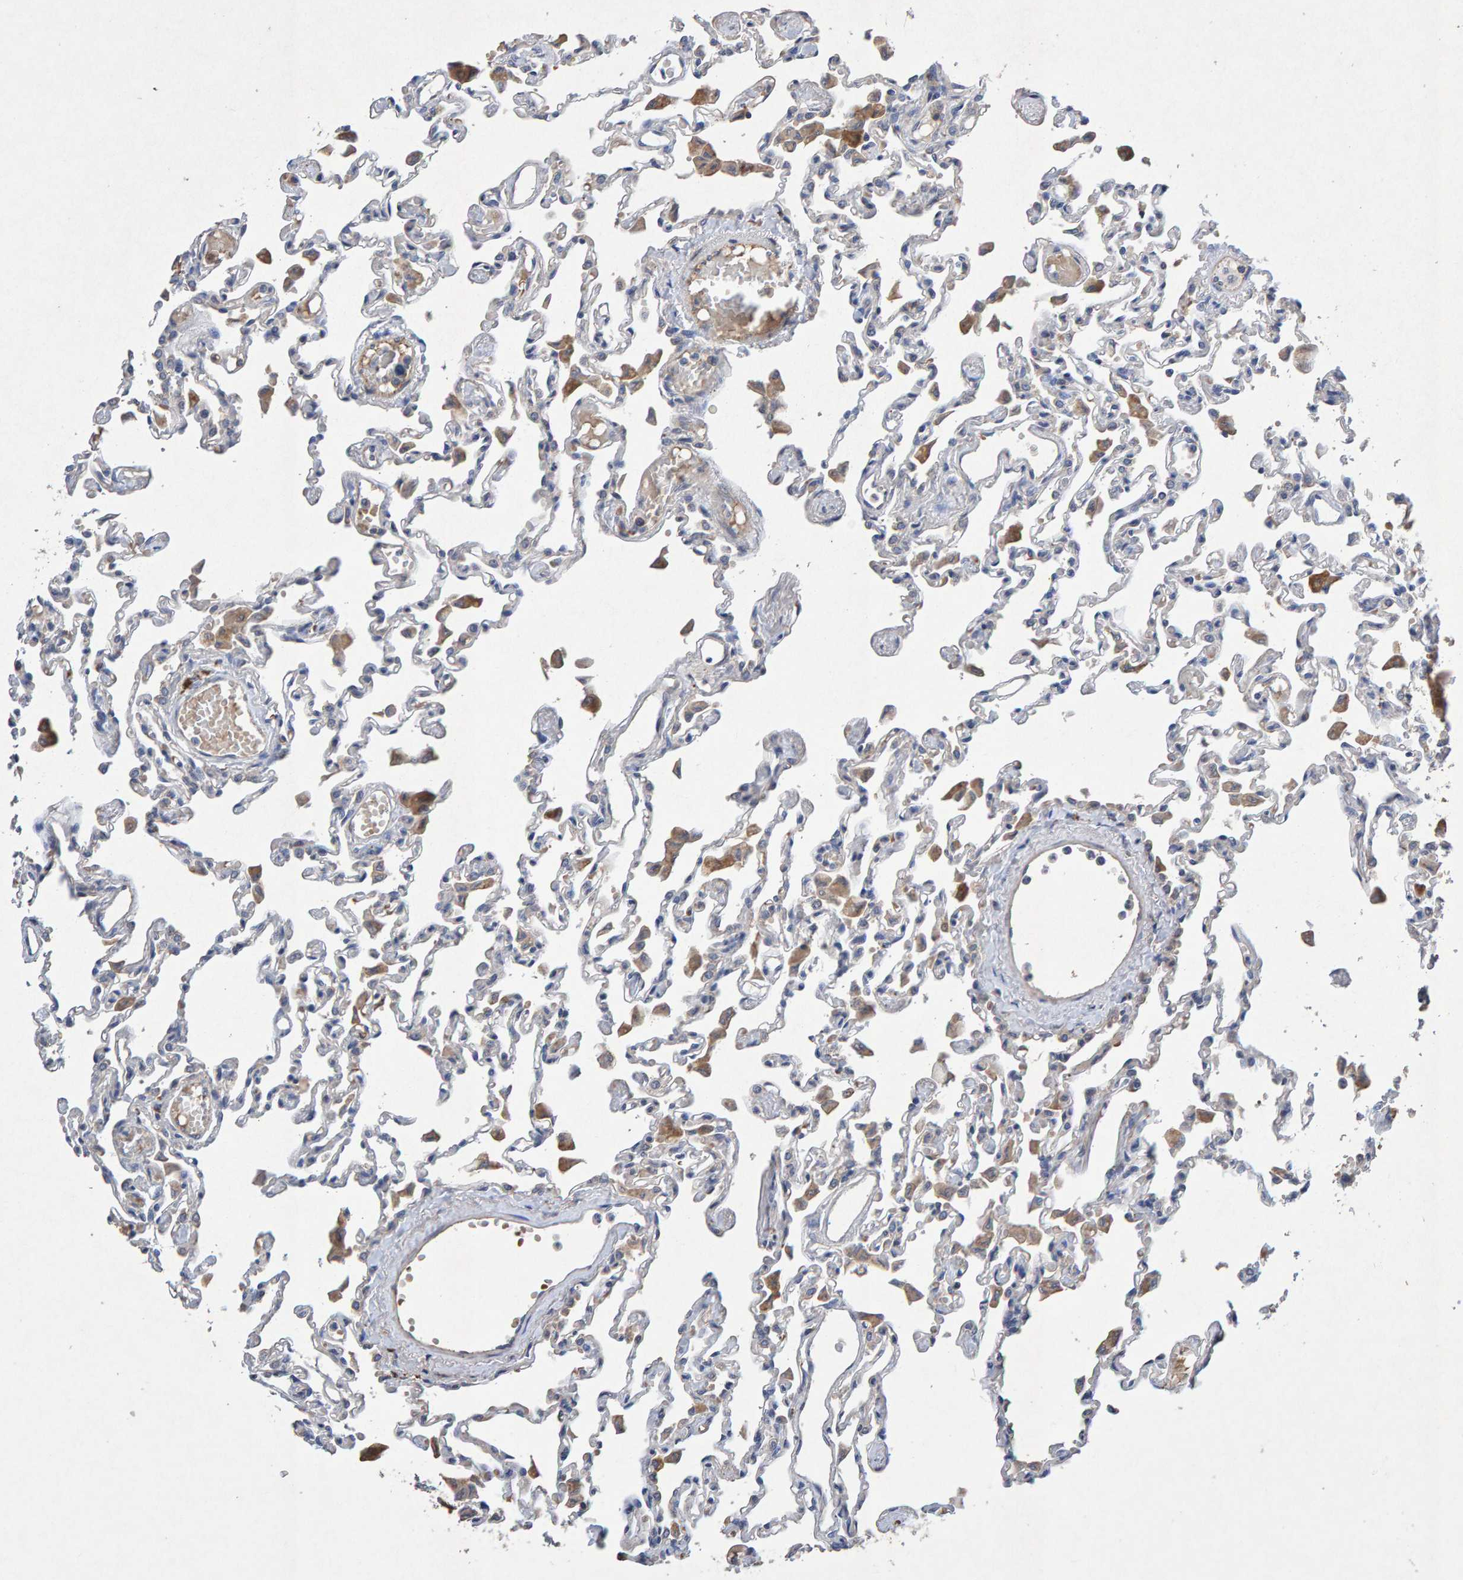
{"staining": {"intensity": "negative", "quantity": "none", "location": "none"}, "tissue": "lung", "cell_type": "Alveolar cells", "image_type": "normal", "snomed": [{"axis": "morphology", "description": "Normal tissue, NOS"}, {"axis": "topography", "description": "Bronchus"}, {"axis": "topography", "description": "Lung"}], "caption": "Lung stained for a protein using immunohistochemistry reveals no staining alveolar cells.", "gene": "EFR3A", "patient": {"sex": "female", "age": 49}}